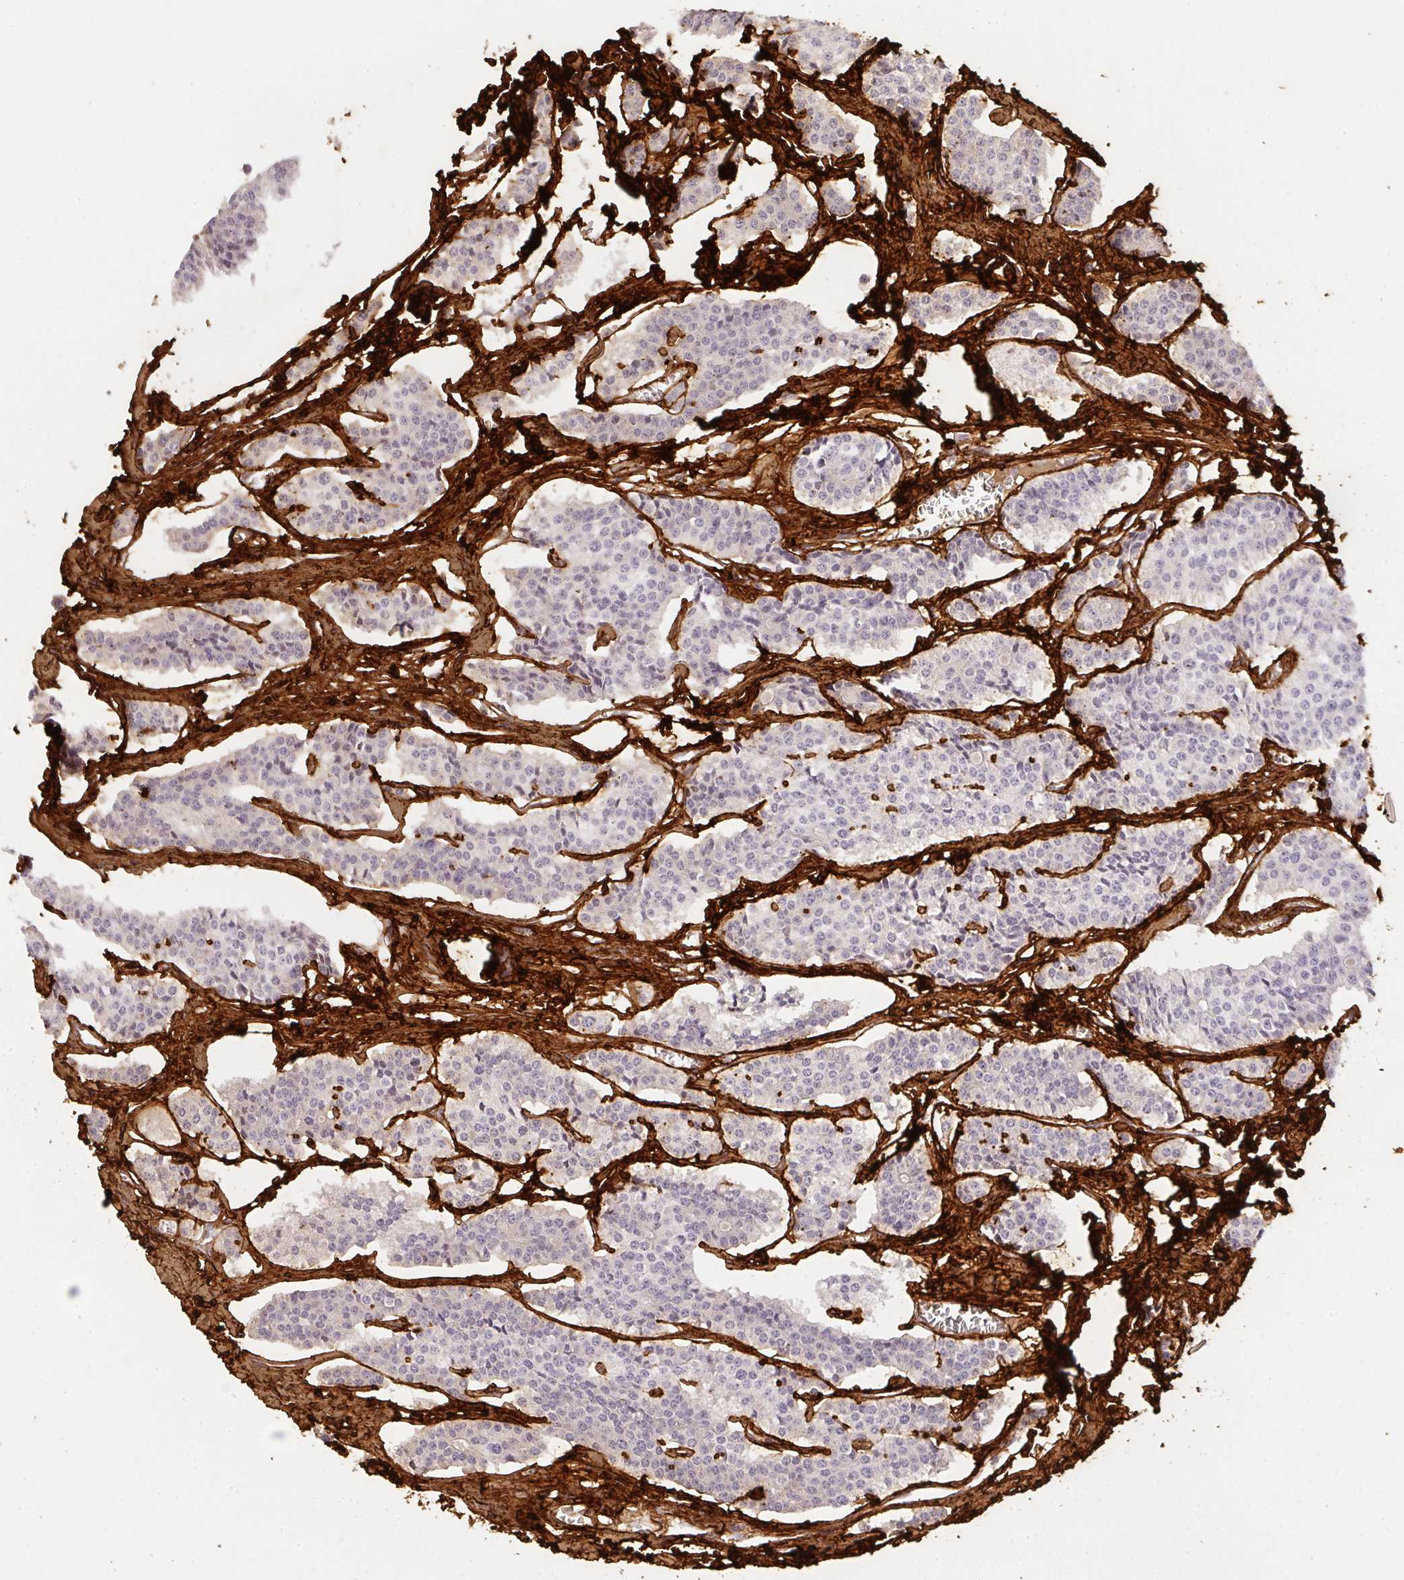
{"staining": {"intensity": "negative", "quantity": "none", "location": "none"}, "tissue": "carcinoid", "cell_type": "Tumor cells", "image_type": "cancer", "snomed": [{"axis": "morphology", "description": "Carcinoid, malignant, NOS"}, {"axis": "topography", "description": "Small intestine"}], "caption": "Carcinoid (malignant) was stained to show a protein in brown. There is no significant expression in tumor cells.", "gene": "COL3A1", "patient": {"sex": "male", "age": 63}}